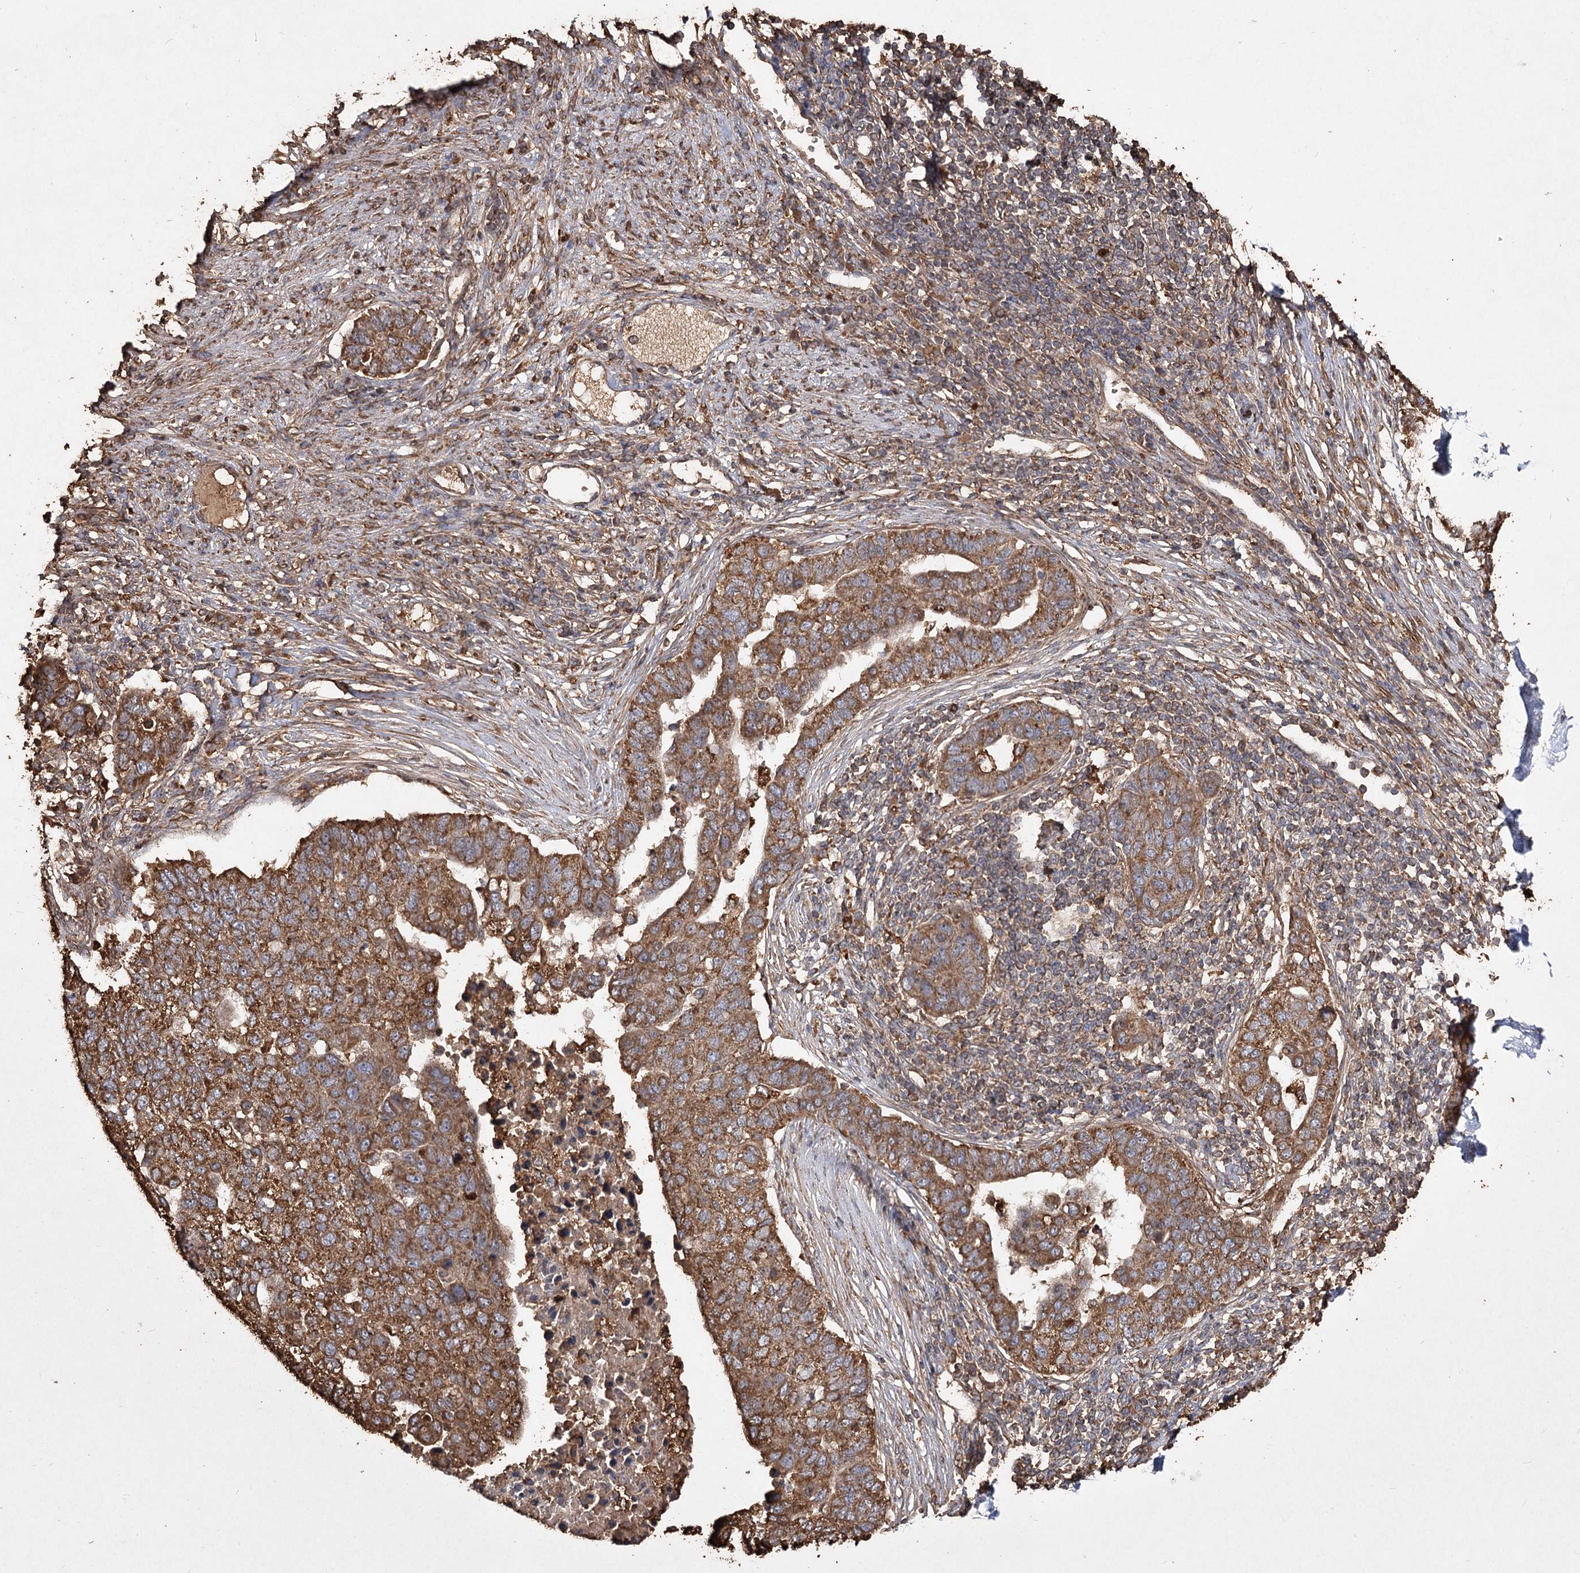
{"staining": {"intensity": "moderate", "quantity": ">75%", "location": "cytoplasmic/membranous"}, "tissue": "pancreatic cancer", "cell_type": "Tumor cells", "image_type": "cancer", "snomed": [{"axis": "morphology", "description": "Adenocarcinoma, NOS"}, {"axis": "topography", "description": "Pancreas"}], "caption": "This micrograph demonstrates immunohistochemistry staining of pancreatic cancer (adenocarcinoma), with medium moderate cytoplasmic/membranous staining in approximately >75% of tumor cells.", "gene": "PIK3C2A", "patient": {"sex": "female", "age": 61}}